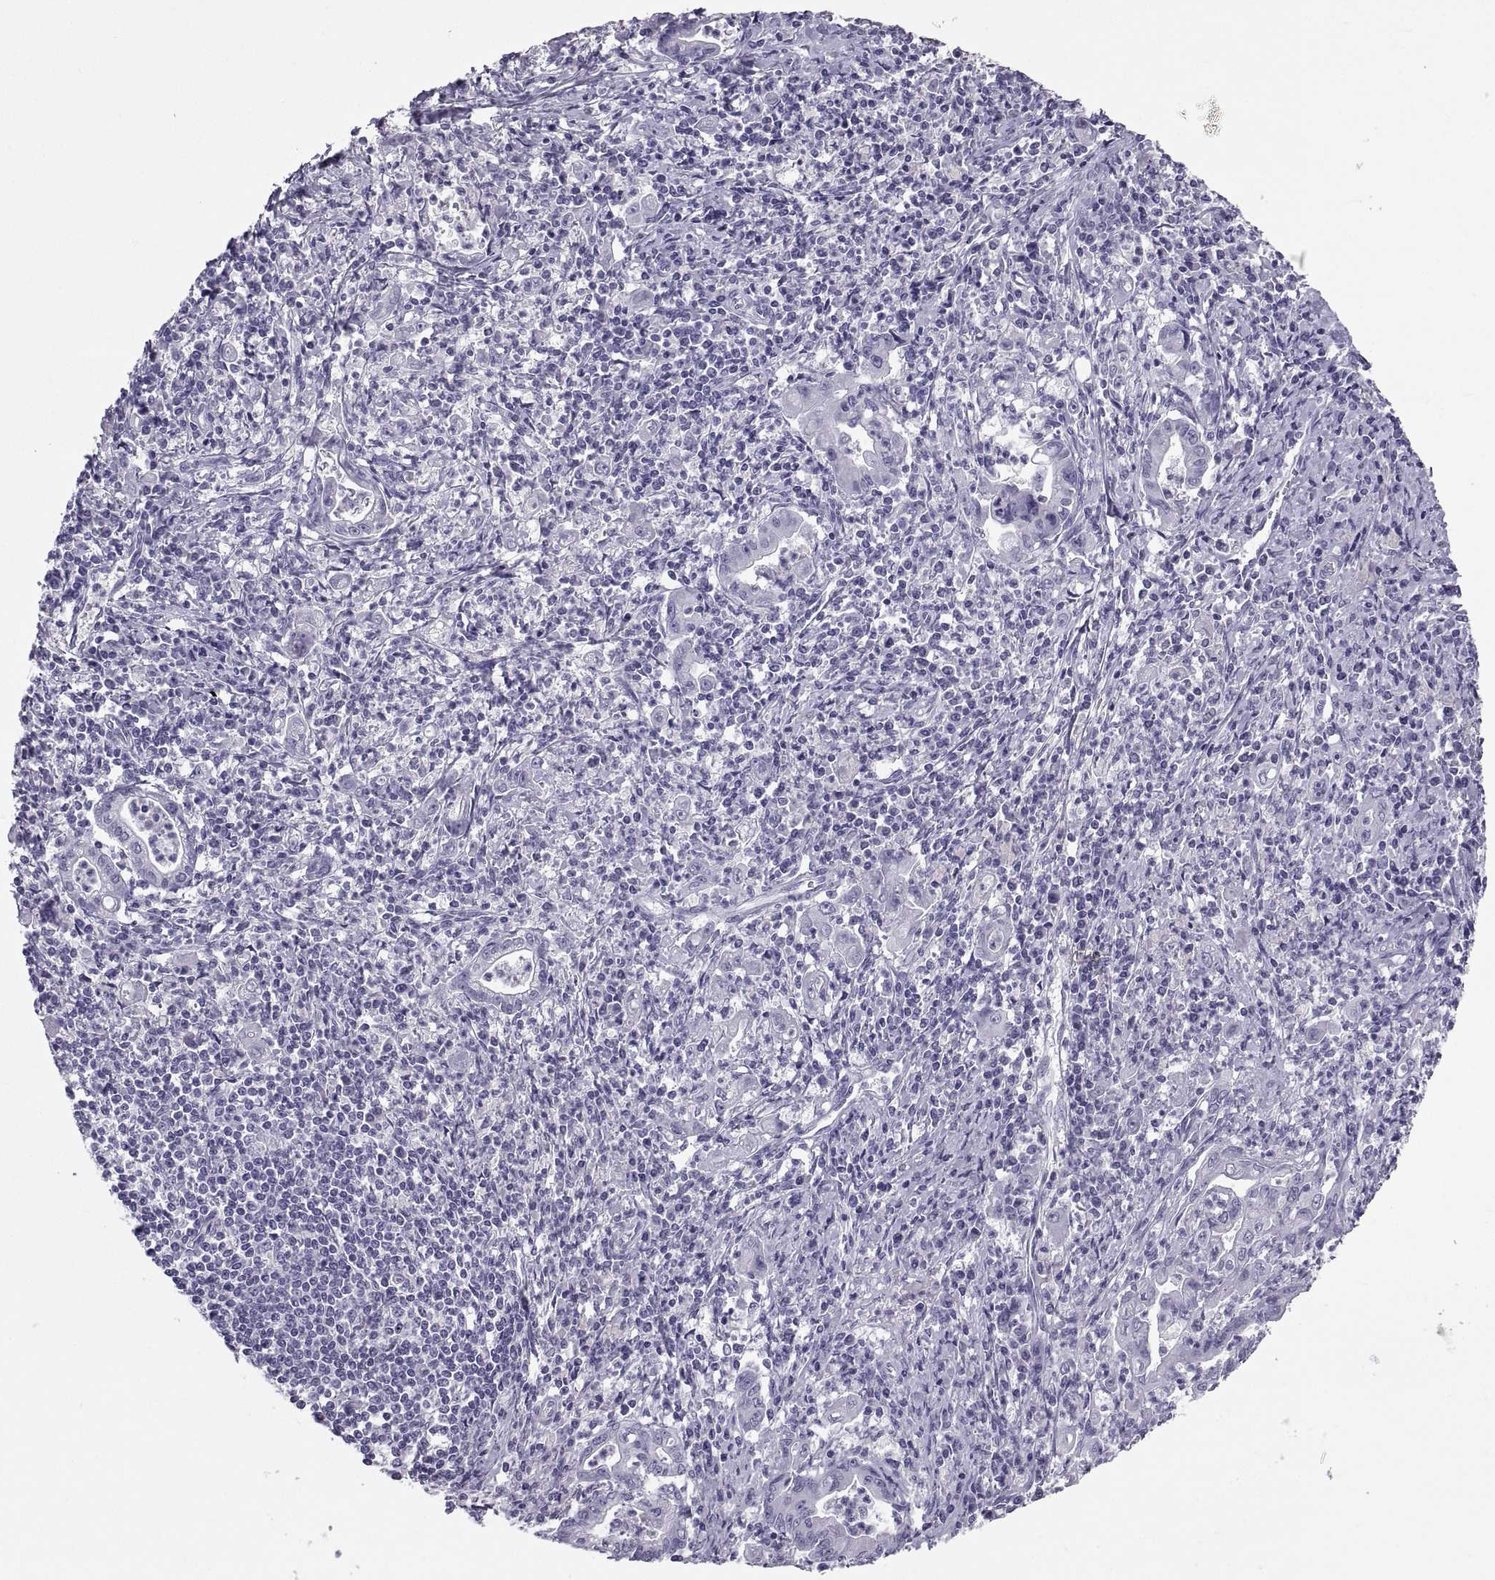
{"staining": {"intensity": "negative", "quantity": "none", "location": "none"}, "tissue": "stomach cancer", "cell_type": "Tumor cells", "image_type": "cancer", "snomed": [{"axis": "morphology", "description": "Adenocarcinoma, NOS"}, {"axis": "topography", "description": "Stomach, upper"}], "caption": "This is an immunohistochemistry image of stomach adenocarcinoma. There is no positivity in tumor cells.", "gene": "PCSK1N", "patient": {"sex": "female", "age": 79}}